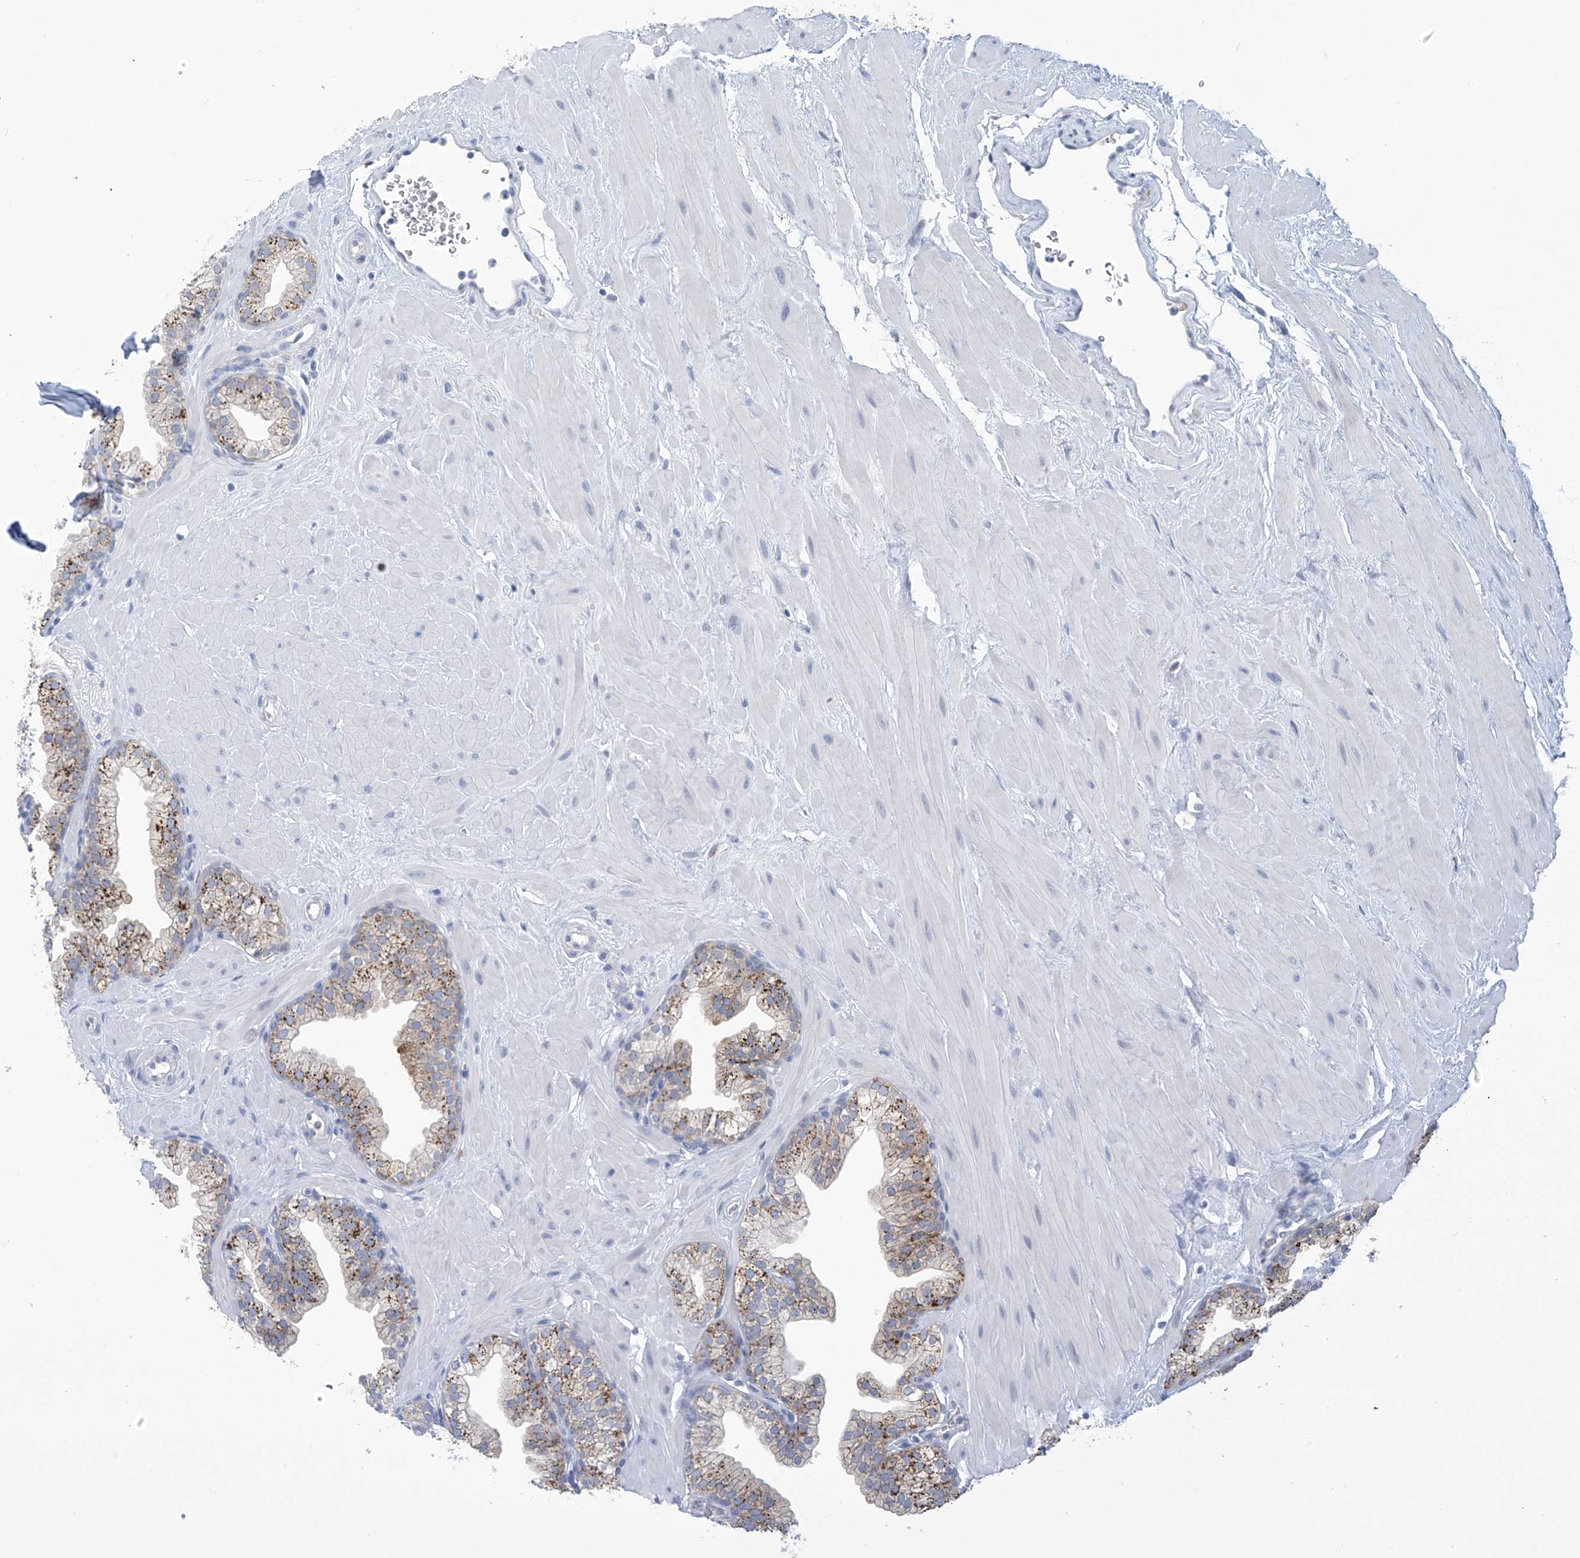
{"staining": {"intensity": "strong", "quantity": "25%-75%", "location": "cytoplasmic/membranous"}, "tissue": "prostate", "cell_type": "Glandular cells", "image_type": "normal", "snomed": [{"axis": "morphology", "description": "Normal tissue, NOS"}, {"axis": "morphology", "description": "Urothelial carcinoma, Low grade"}, {"axis": "topography", "description": "Urinary bladder"}, {"axis": "topography", "description": "Prostate"}], "caption": "Immunohistochemical staining of normal prostate demonstrates high levels of strong cytoplasmic/membranous expression in approximately 25%-75% of glandular cells.", "gene": "IBA57", "patient": {"sex": "male", "age": 60}}